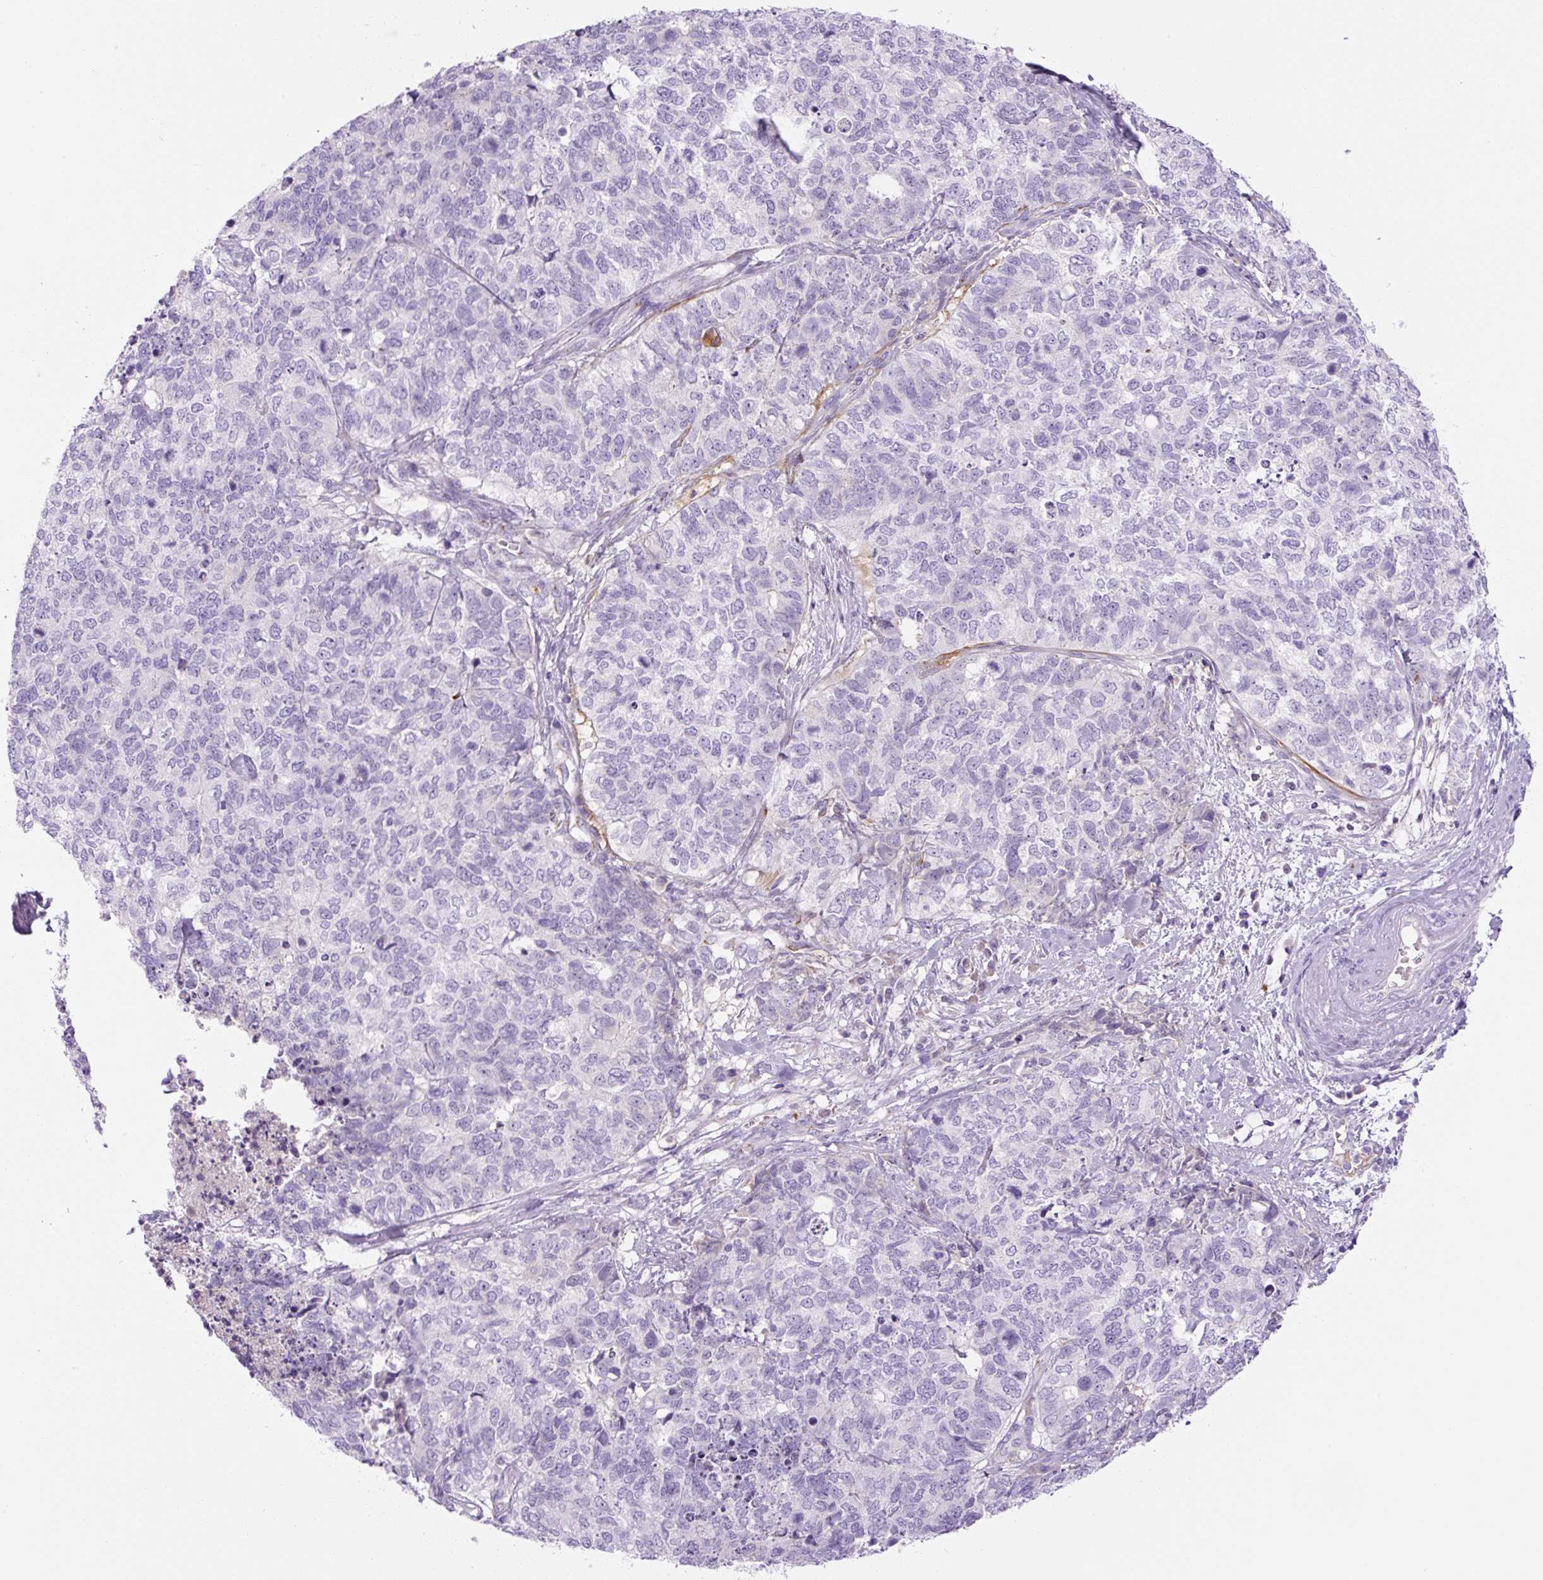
{"staining": {"intensity": "negative", "quantity": "none", "location": "none"}, "tissue": "cervical cancer", "cell_type": "Tumor cells", "image_type": "cancer", "snomed": [{"axis": "morphology", "description": "Squamous cell carcinoma, NOS"}, {"axis": "topography", "description": "Cervix"}], "caption": "IHC of squamous cell carcinoma (cervical) shows no expression in tumor cells.", "gene": "RSPO4", "patient": {"sex": "female", "age": 63}}